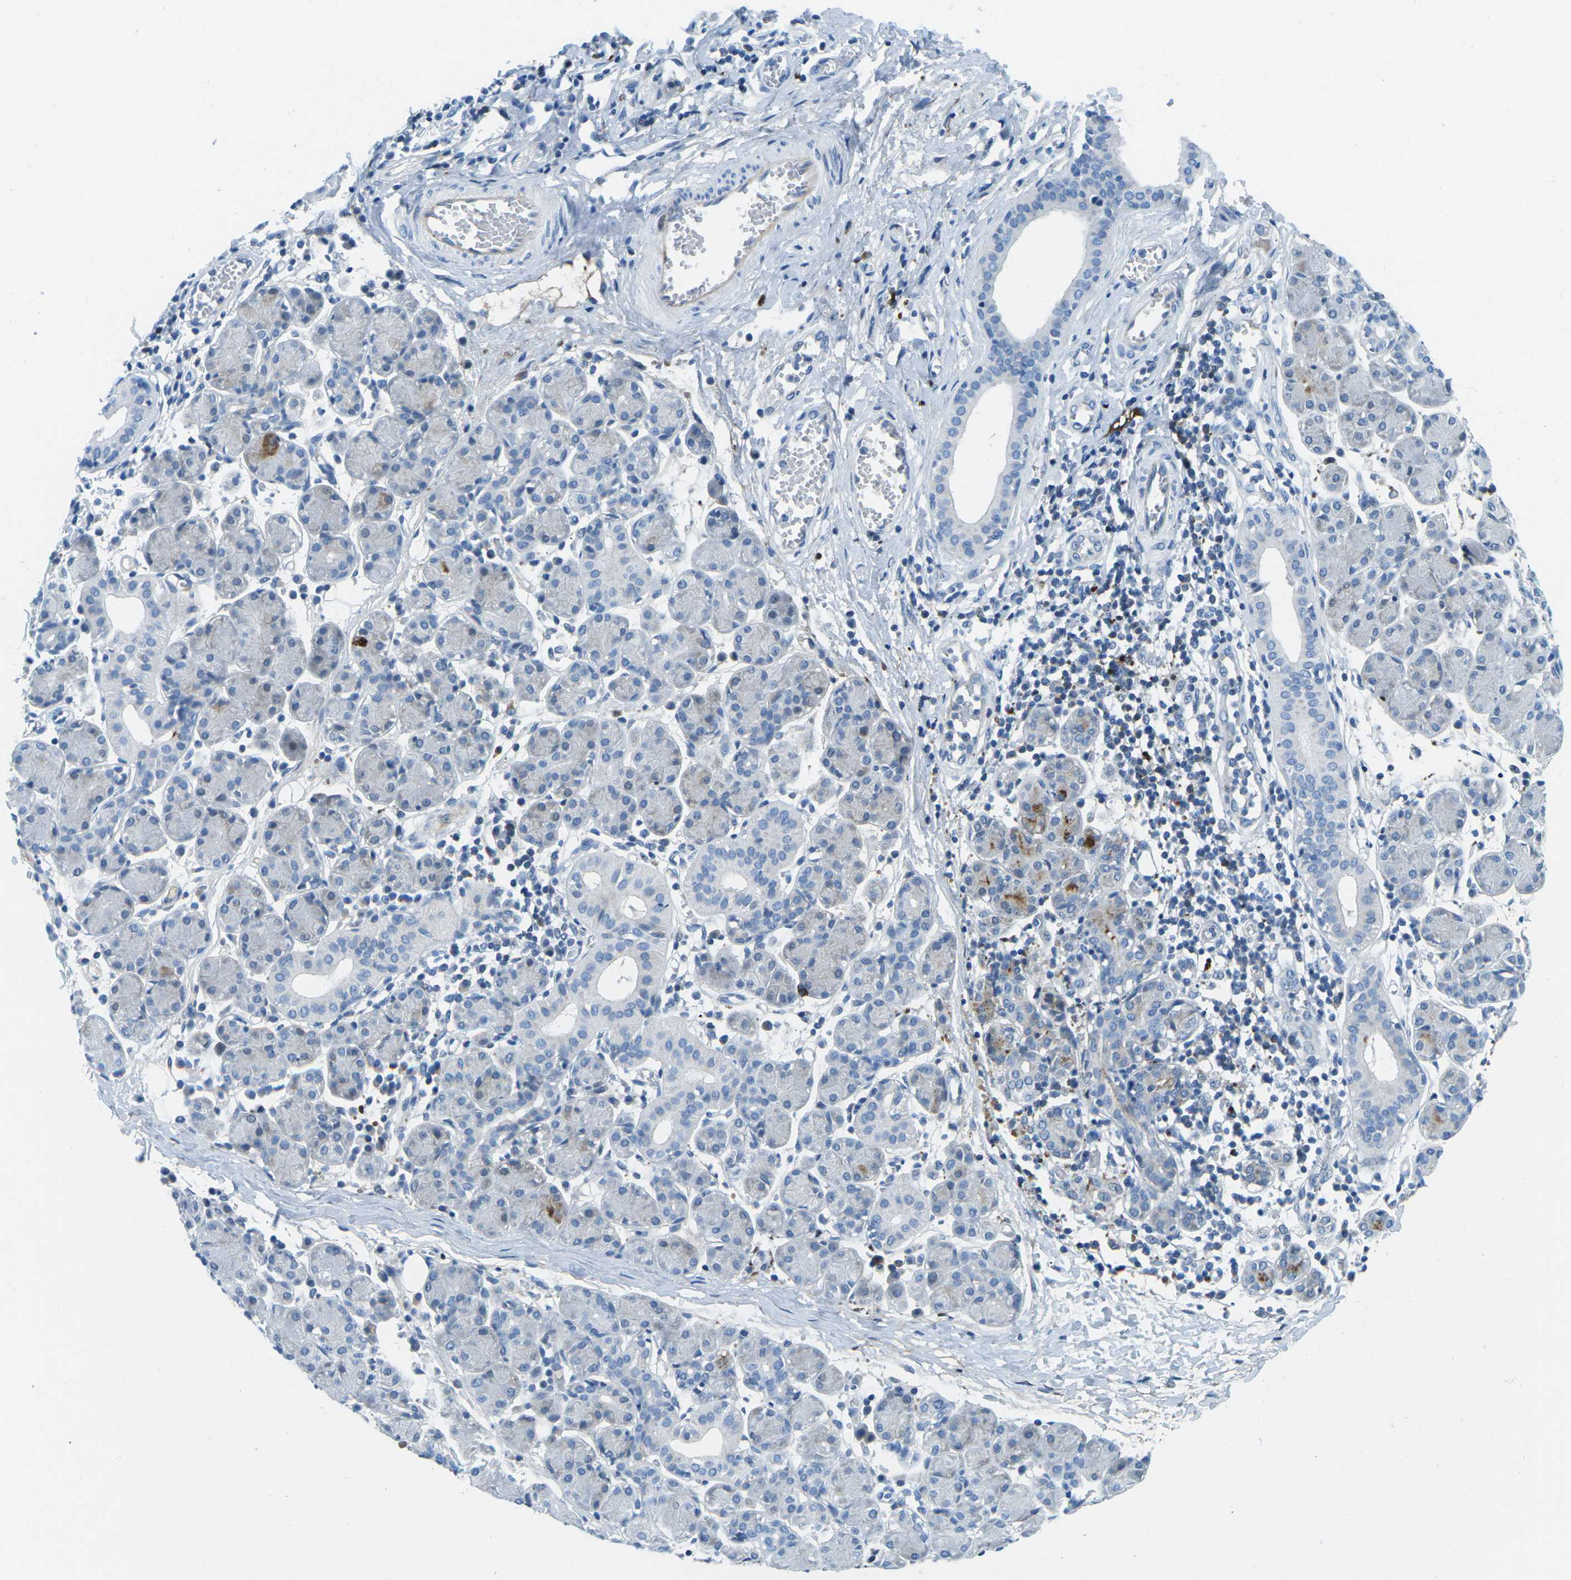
{"staining": {"intensity": "negative", "quantity": "none", "location": "none"}, "tissue": "salivary gland", "cell_type": "Glandular cells", "image_type": "normal", "snomed": [{"axis": "morphology", "description": "Normal tissue, NOS"}, {"axis": "morphology", "description": "Inflammation, NOS"}, {"axis": "topography", "description": "Lymph node"}, {"axis": "topography", "description": "Salivary gland"}], "caption": "The IHC histopathology image has no significant staining in glandular cells of salivary gland.", "gene": "CFB", "patient": {"sex": "male", "age": 3}}